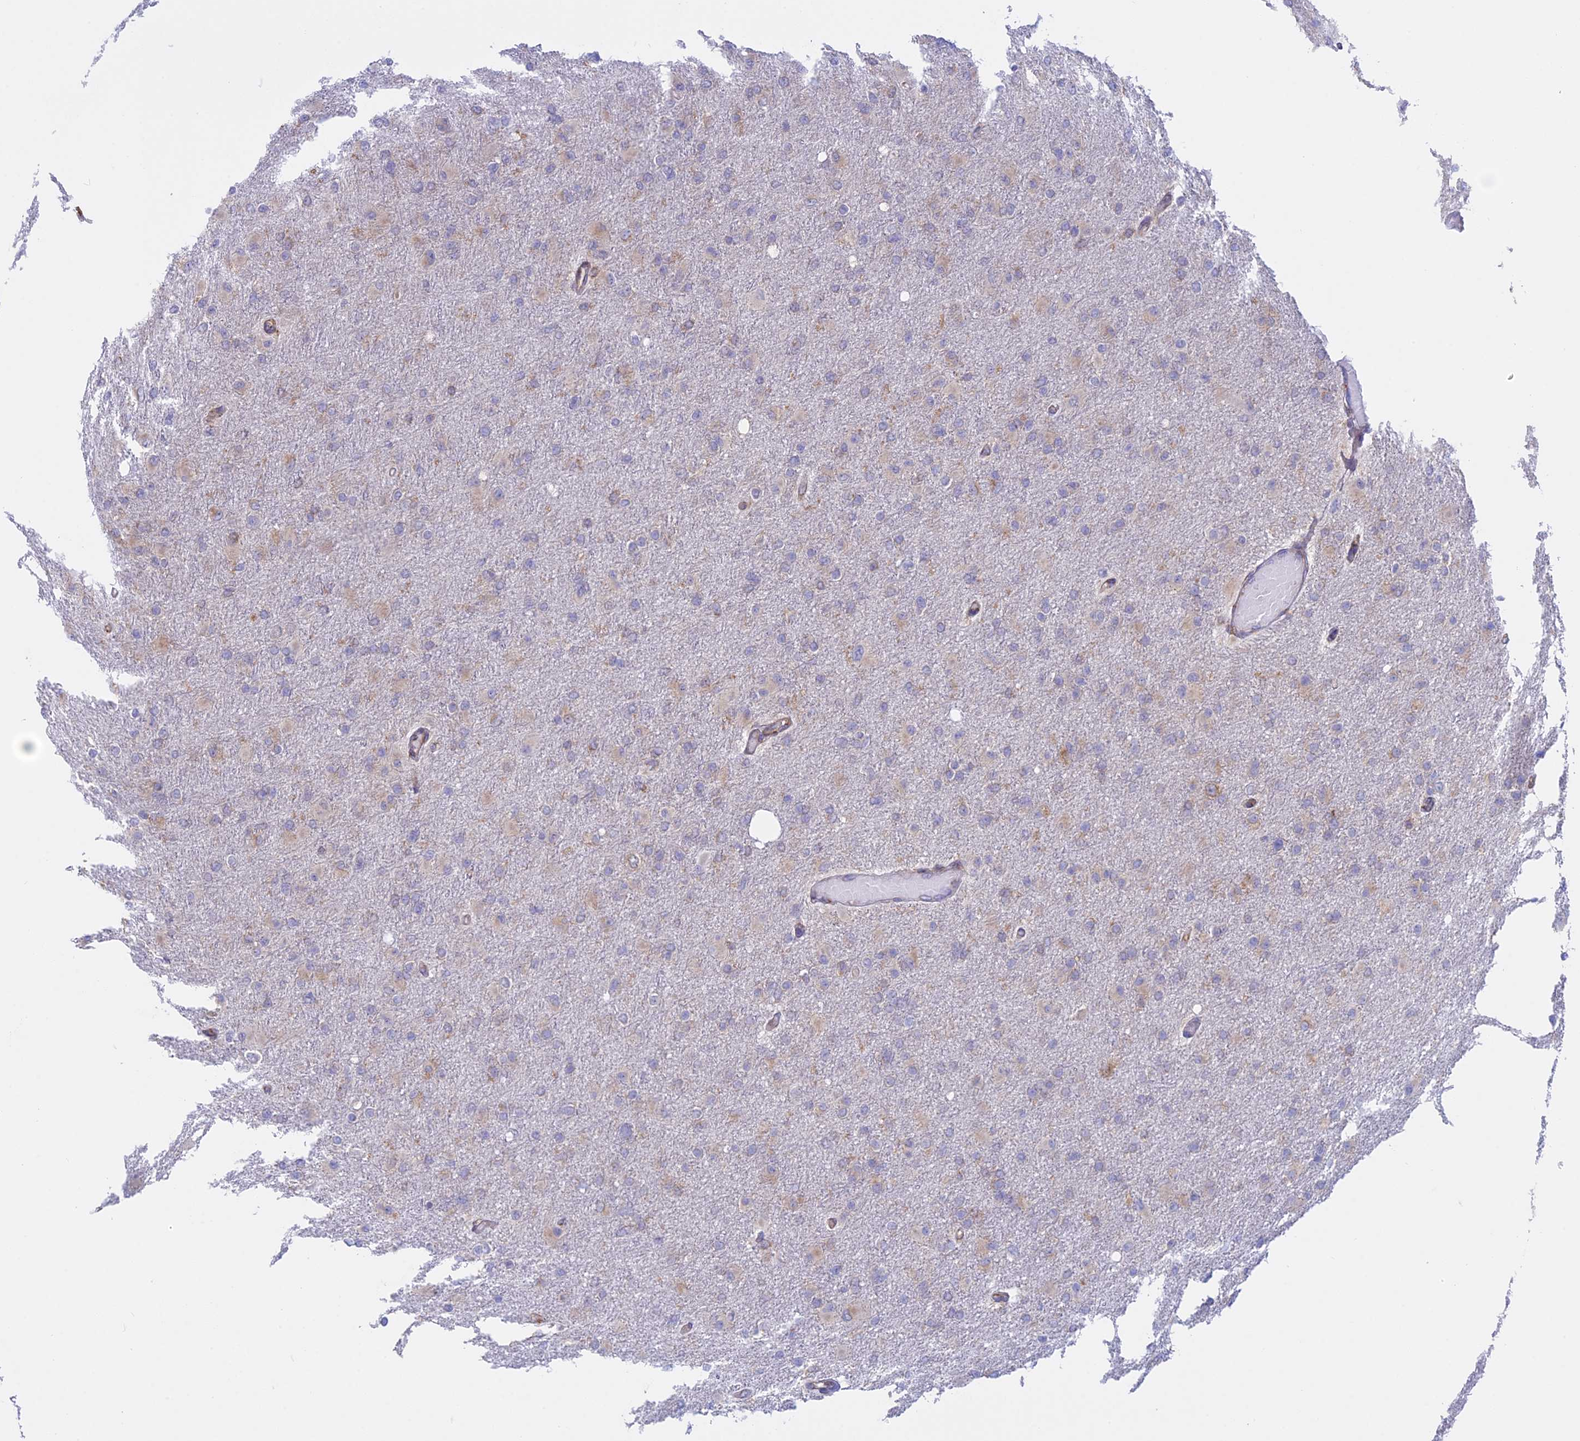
{"staining": {"intensity": "weak", "quantity": "<25%", "location": "cytoplasmic/membranous"}, "tissue": "glioma", "cell_type": "Tumor cells", "image_type": "cancer", "snomed": [{"axis": "morphology", "description": "Glioma, malignant, High grade"}, {"axis": "topography", "description": "Cerebral cortex"}], "caption": "A high-resolution image shows immunohistochemistry (IHC) staining of malignant glioma (high-grade), which demonstrates no significant positivity in tumor cells.", "gene": "CLINT1", "patient": {"sex": "female", "age": 36}}